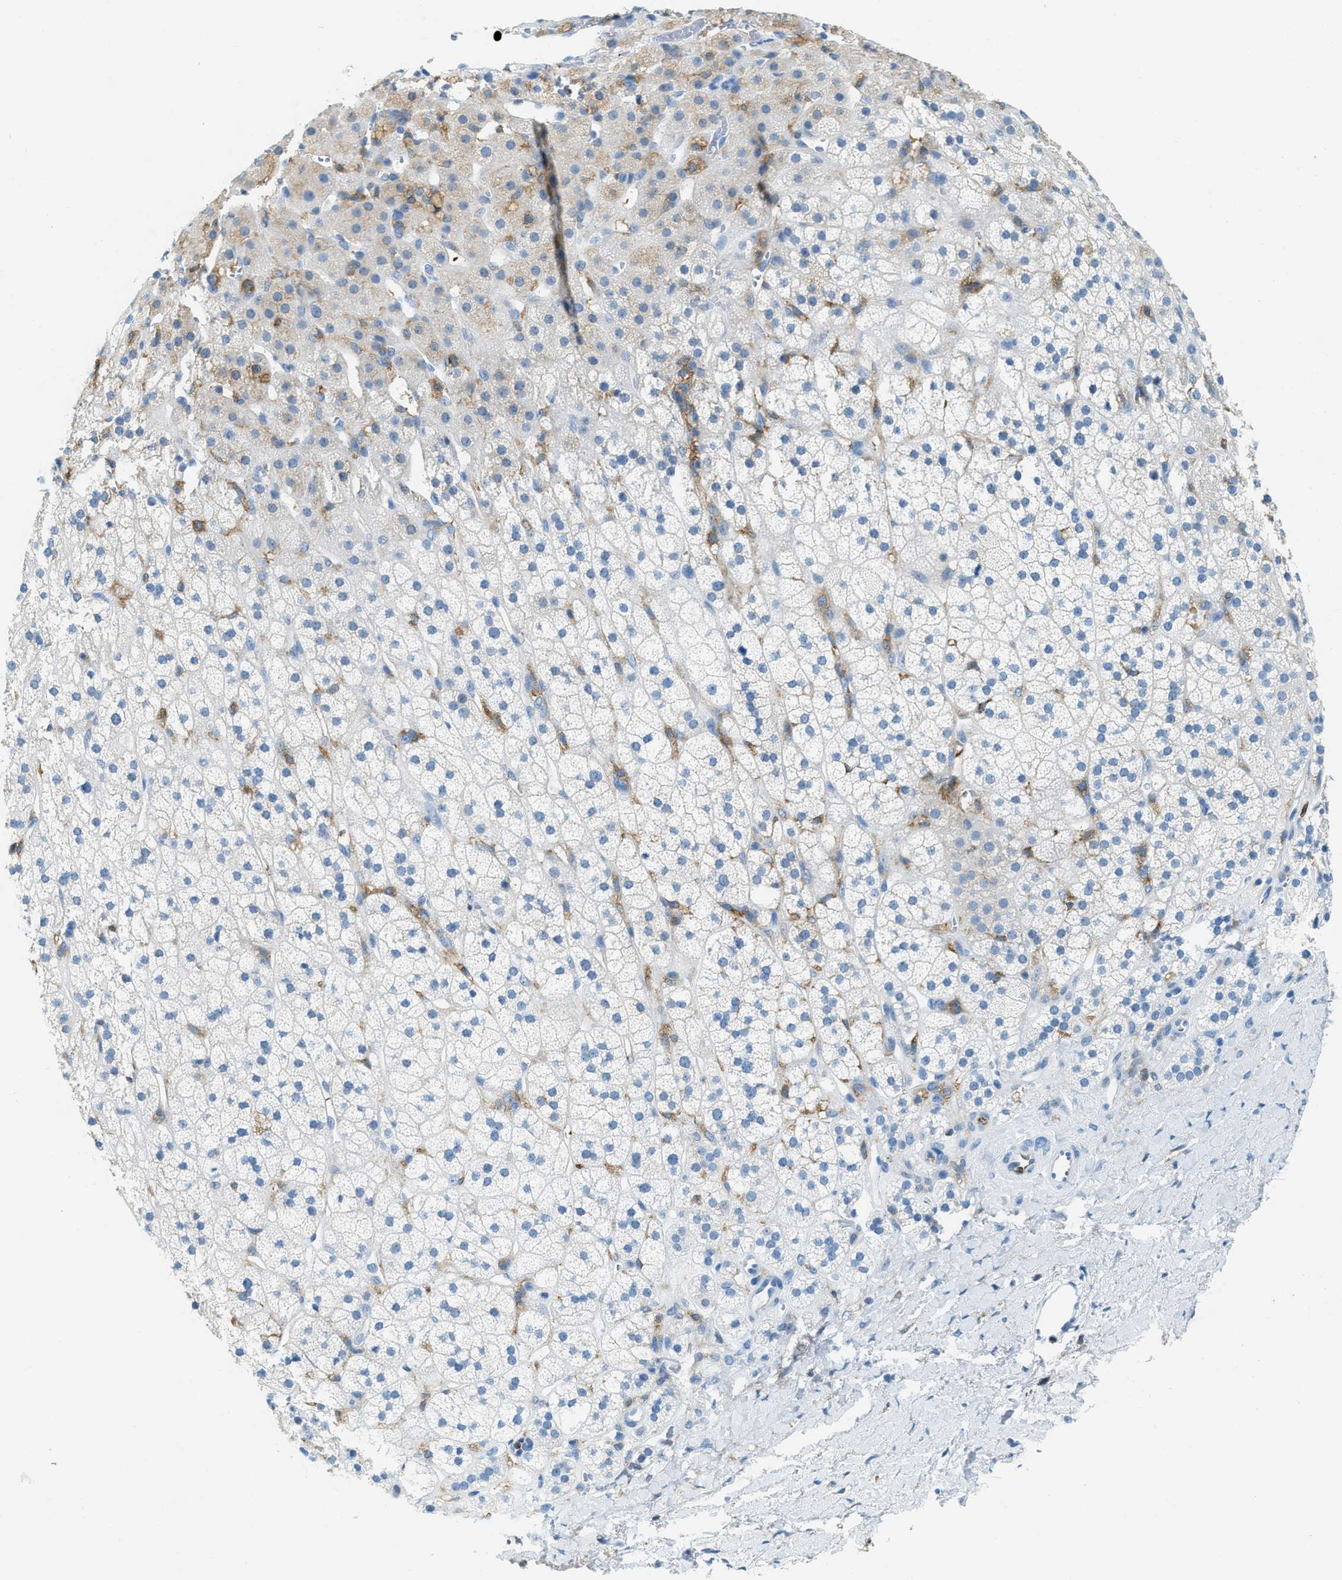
{"staining": {"intensity": "weak", "quantity": "<25%", "location": "cytoplasmic/membranous"}, "tissue": "adrenal gland", "cell_type": "Glandular cells", "image_type": "normal", "snomed": [{"axis": "morphology", "description": "Normal tissue, NOS"}, {"axis": "topography", "description": "Adrenal gland"}], "caption": "IHC photomicrograph of unremarkable human adrenal gland stained for a protein (brown), which displays no staining in glandular cells. (Immunohistochemistry (ihc), brightfield microscopy, high magnification).", "gene": "MATCAP2", "patient": {"sex": "male", "age": 56}}